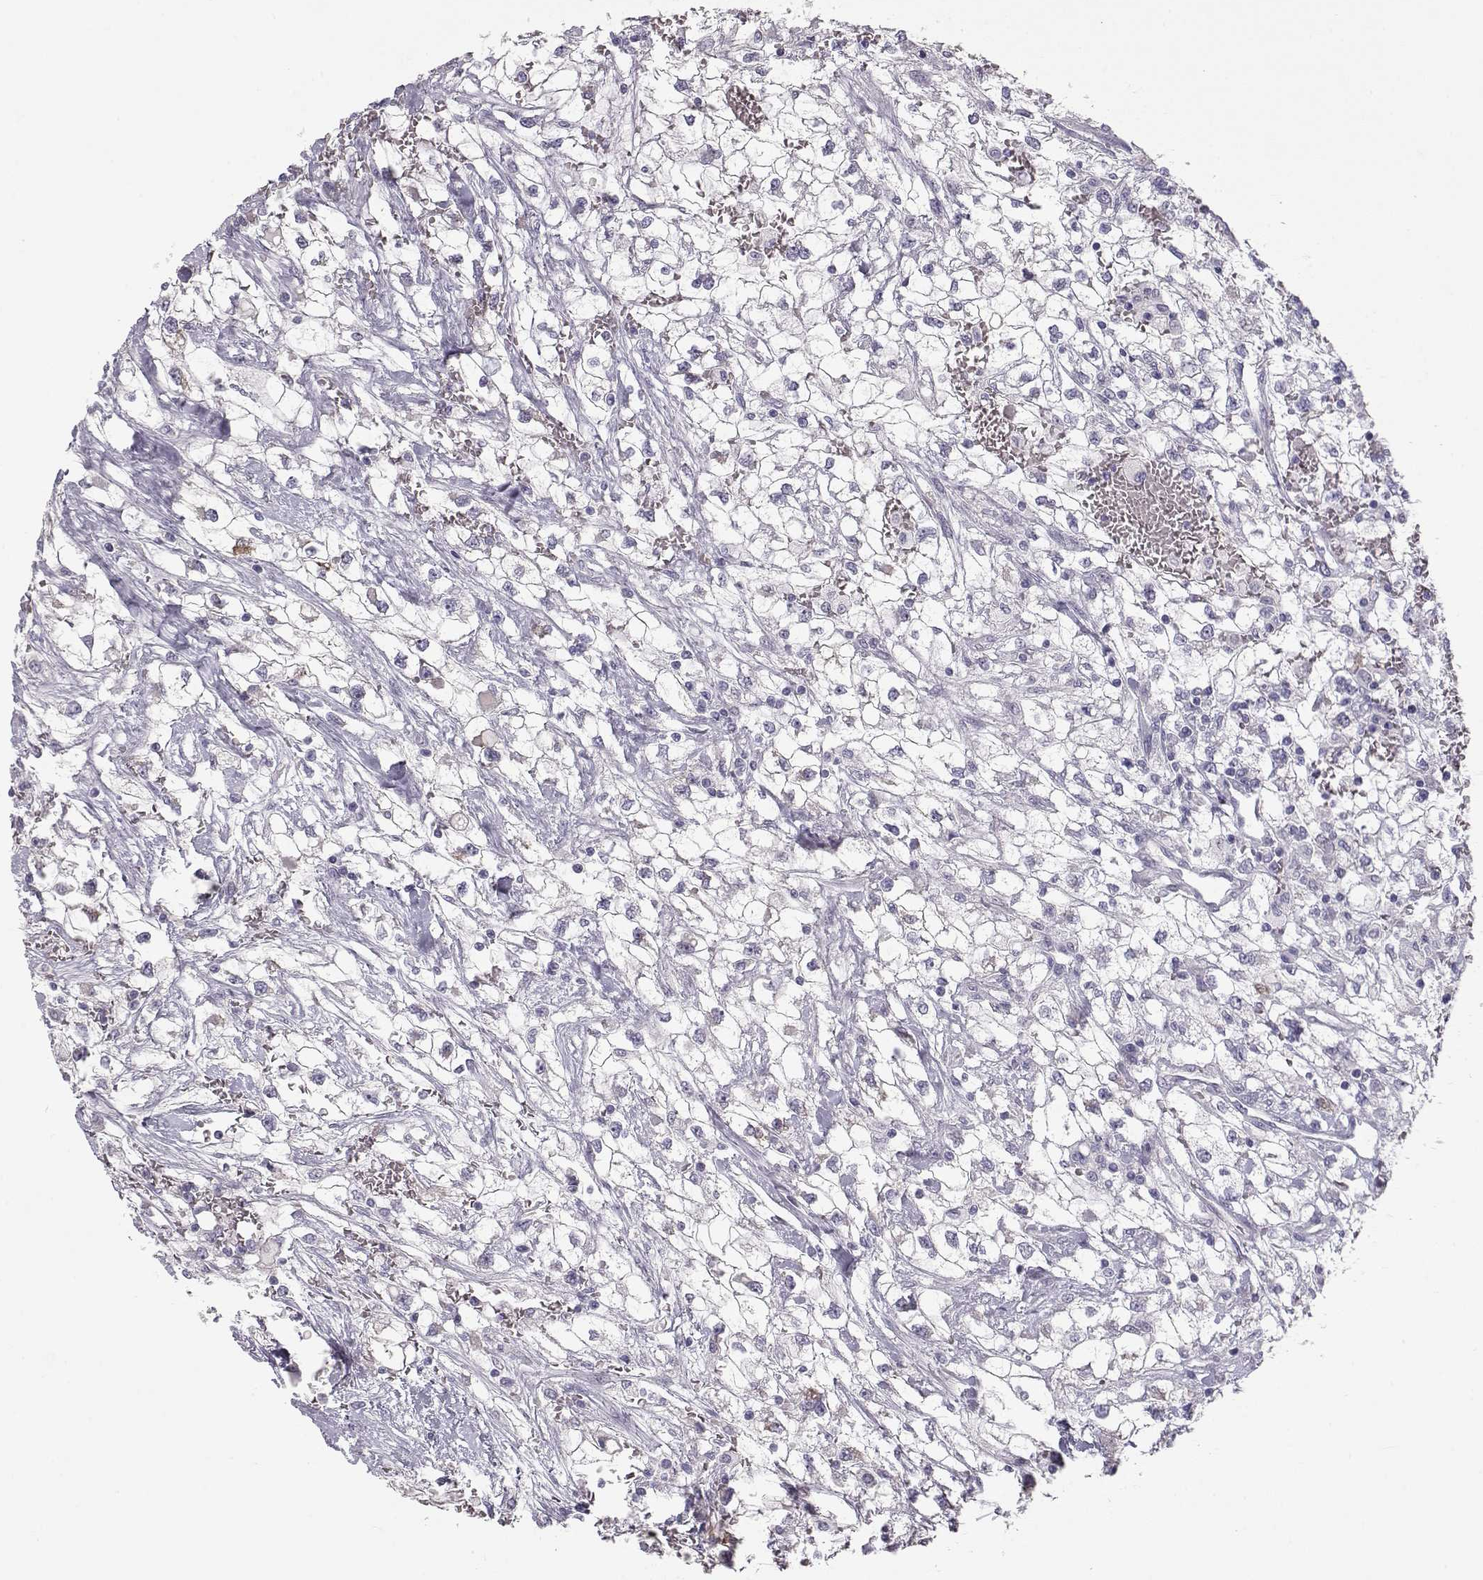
{"staining": {"intensity": "negative", "quantity": "none", "location": "none"}, "tissue": "renal cancer", "cell_type": "Tumor cells", "image_type": "cancer", "snomed": [{"axis": "morphology", "description": "Adenocarcinoma, NOS"}, {"axis": "topography", "description": "Kidney"}], "caption": "Immunohistochemical staining of human renal cancer reveals no significant positivity in tumor cells.", "gene": "LAMB3", "patient": {"sex": "male", "age": 59}}